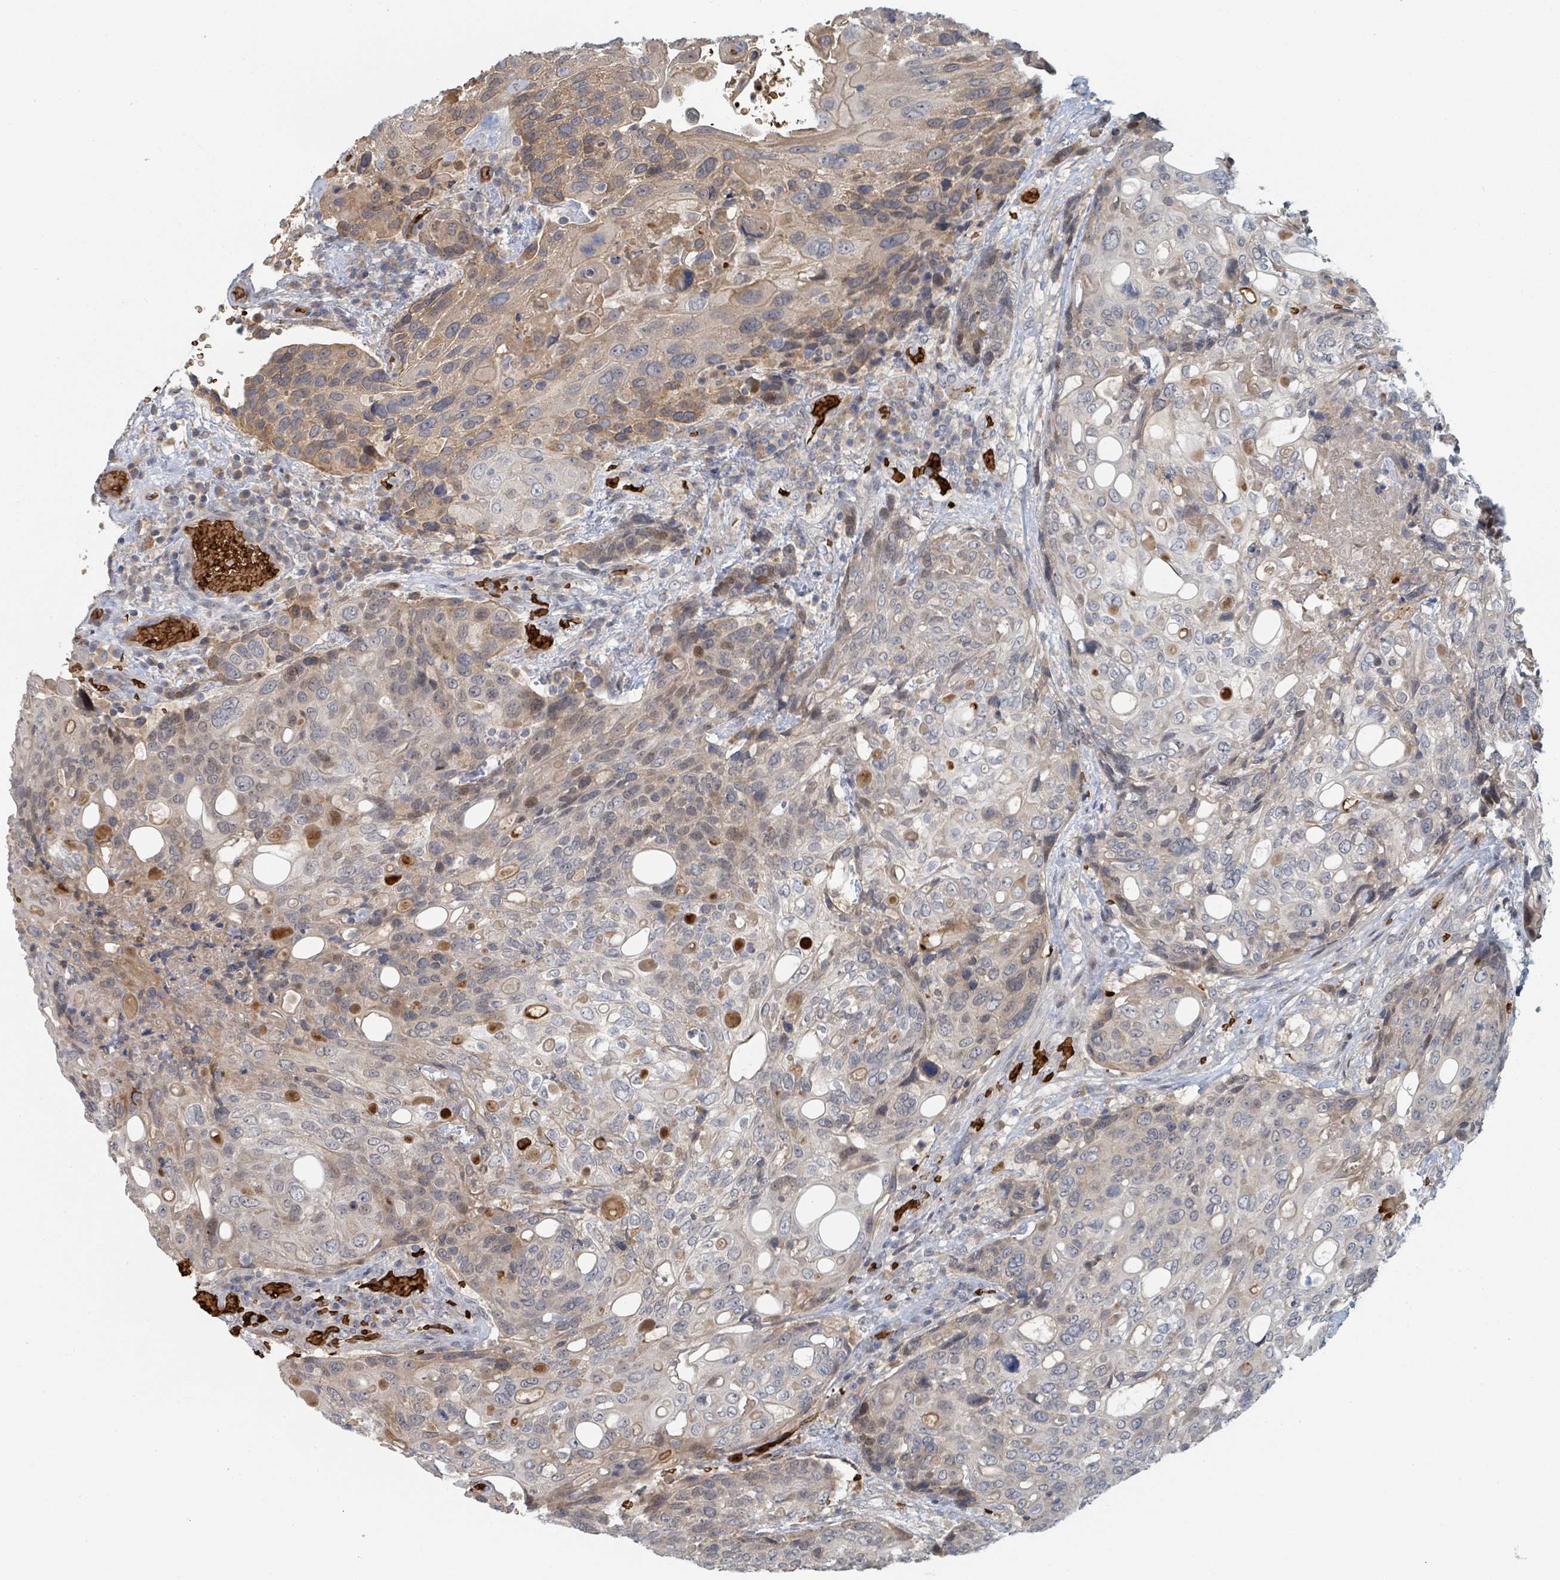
{"staining": {"intensity": "weak", "quantity": "25%-75%", "location": "cytoplasmic/membranous"}, "tissue": "urothelial cancer", "cell_type": "Tumor cells", "image_type": "cancer", "snomed": [{"axis": "morphology", "description": "Urothelial carcinoma, High grade"}, {"axis": "topography", "description": "Urinary bladder"}], "caption": "IHC staining of urothelial carcinoma (high-grade), which shows low levels of weak cytoplasmic/membranous positivity in about 25%-75% of tumor cells indicating weak cytoplasmic/membranous protein staining. The staining was performed using DAB (3,3'-diaminobenzidine) (brown) for protein detection and nuclei were counterstained in hematoxylin (blue).", "gene": "TRPC4AP", "patient": {"sex": "female", "age": 70}}